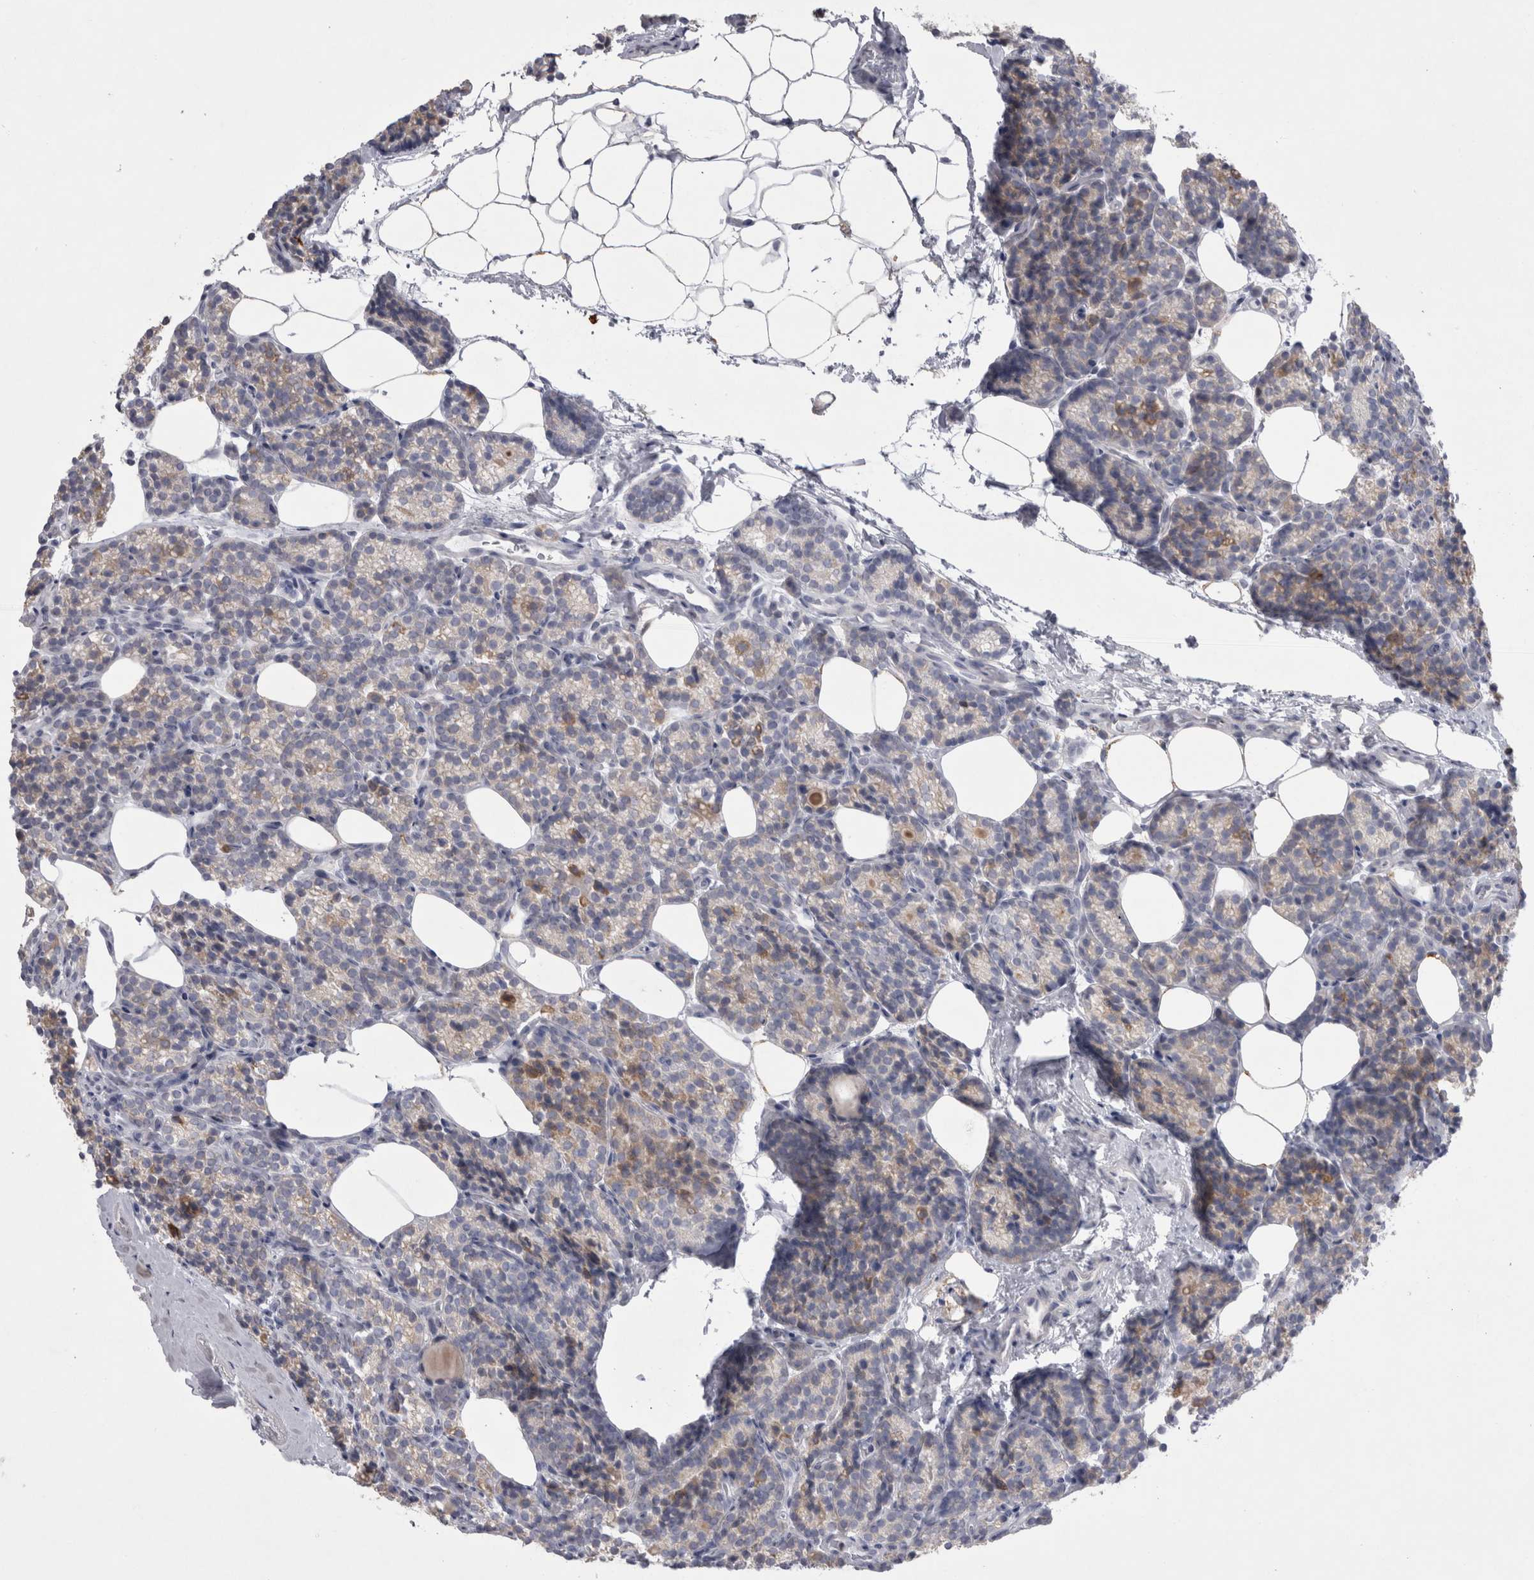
{"staining": {"intensity": "weak", "quantity": "25%-75%", "location": "cytoplasmic/membranous"}, "tissue": "parathyroid gland", "cell_type": "Glandular cells", "image_type": "normal", "snomed": [{"axis": "morphology", "description": "Normal tissue, NOS"}, {"axis": "topography", "description": "Parathyroid gland"}], "caption": "This photomicrograph shows immunohistochemistry staining of unremarkable parathyroid gland, with low weak cytoplasmic/membranous expression in approximately 25%-75% of glandular cells.", "gene": "AGMAT", "patient": {"sex": "male", "age": 85}}